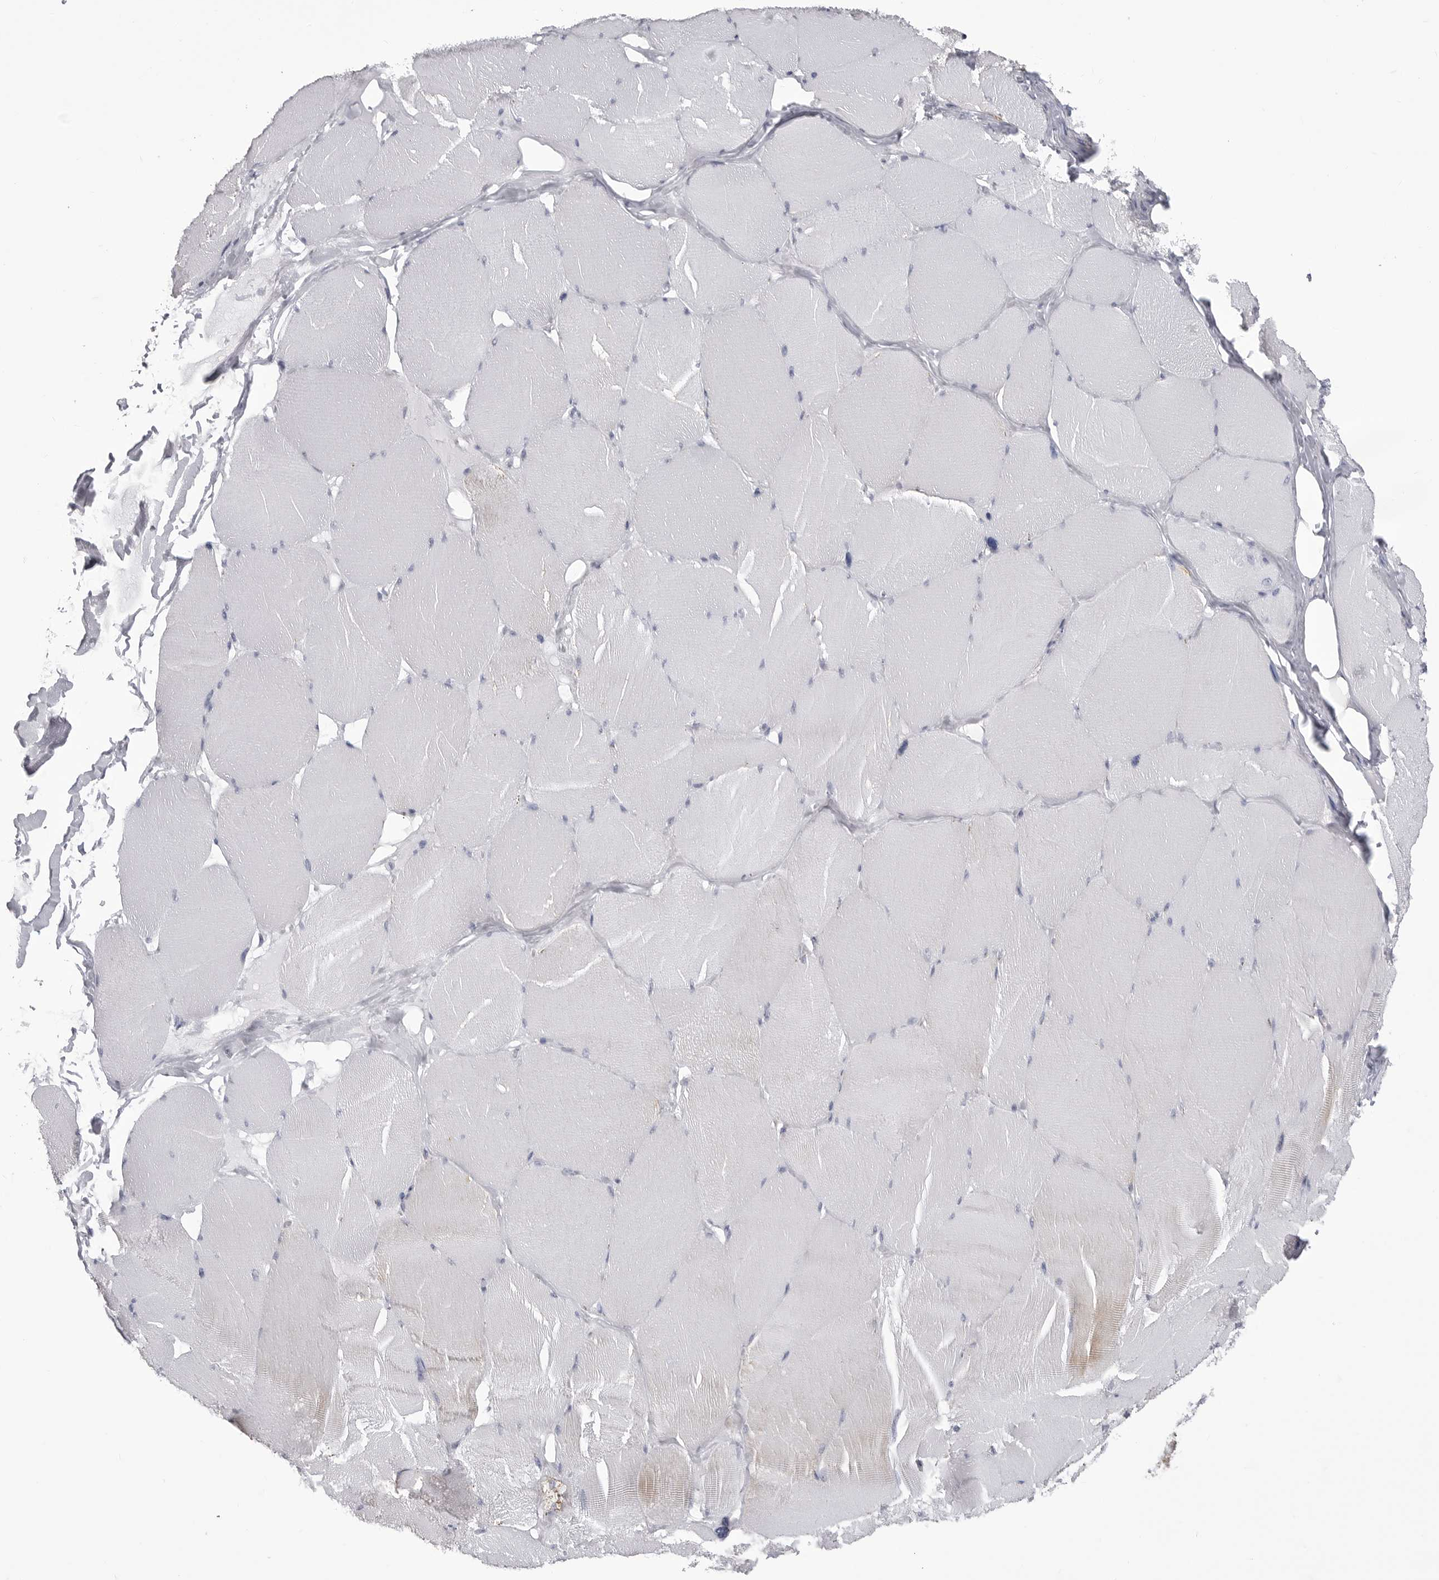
{"staining": {"intensity": "negative", "quantity": "none", "location": "none"}, "tissue": "skeletal muscle", "cell_type": "Myocytes", "image_type": "normal", "snomed": [{"axis": "morphology", "description": "Normal tissue, NOS"}, {"axis": "topography", "description": "Skin"}, {"axis": "topography", "description": "Skeletal muscle"}], "caption": "The micrograph exhibits no significant expression in myocytes of skeletal muscle.", "gene": "FH", "patient": {"sex": "male", "age": 83}}